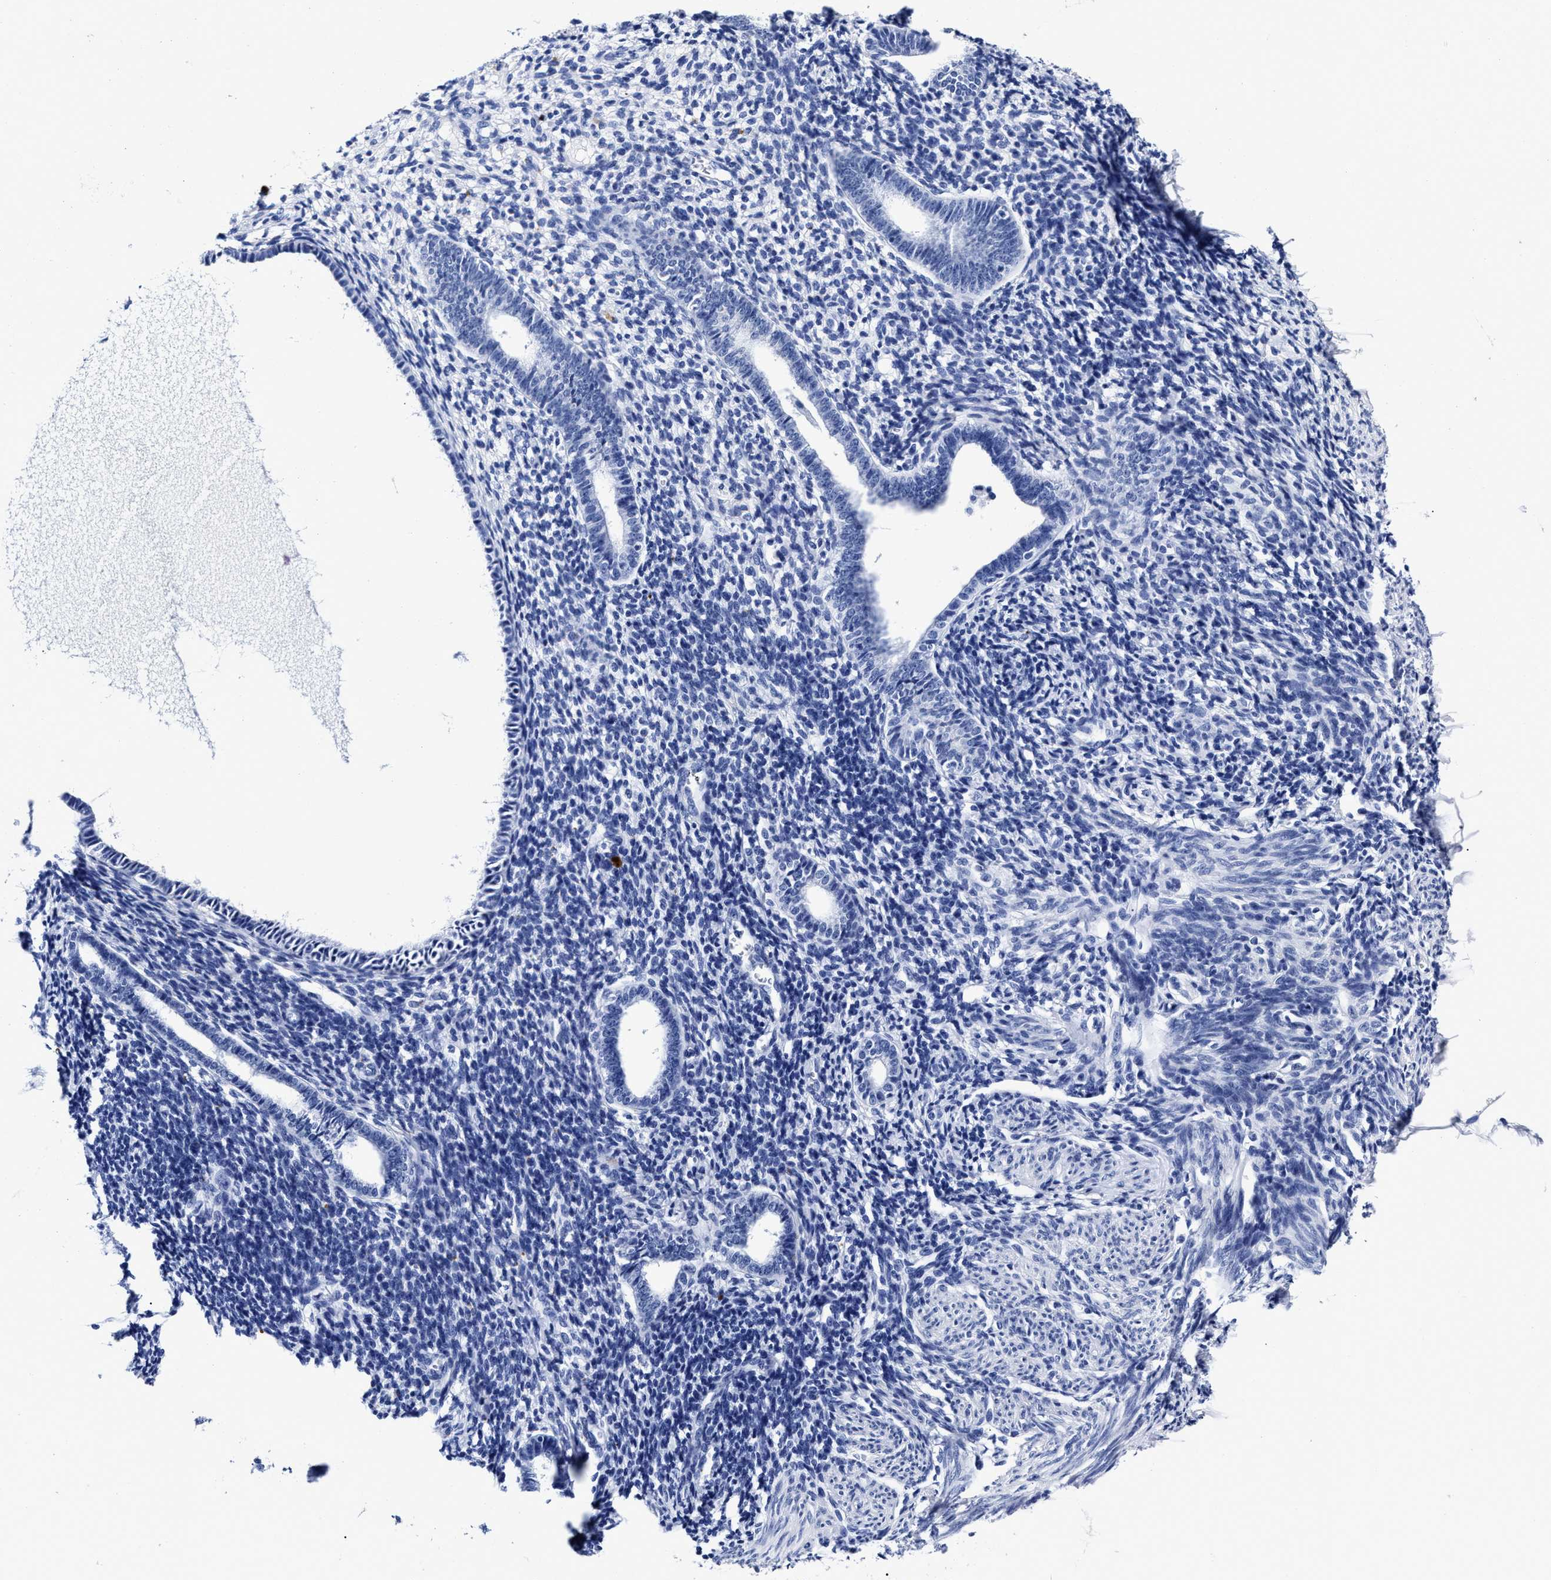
{"staining": {"intensity": "negative", "quantity": "none", "location": "none"}, "tissue": "endometrium", "cell_type": "Cells in endometrial stroma", "image_type": "normal", "snomed": [{"axis": "morphology", "description": "Normal tissue, NOS"}, {"axis": "morphology", "description": "Adenocarcinoma, NOS"}, {"axis": "topography", "description": "Endometrium"}], "caption": "High power microscopy photomicrograph of an IHC photomicrograph of unremarkable endometrium, revealing no significant expression in cells in endometrial stroma.", "gene": "LRRC8E", "patient": {"sex": "female", "age": 57}}